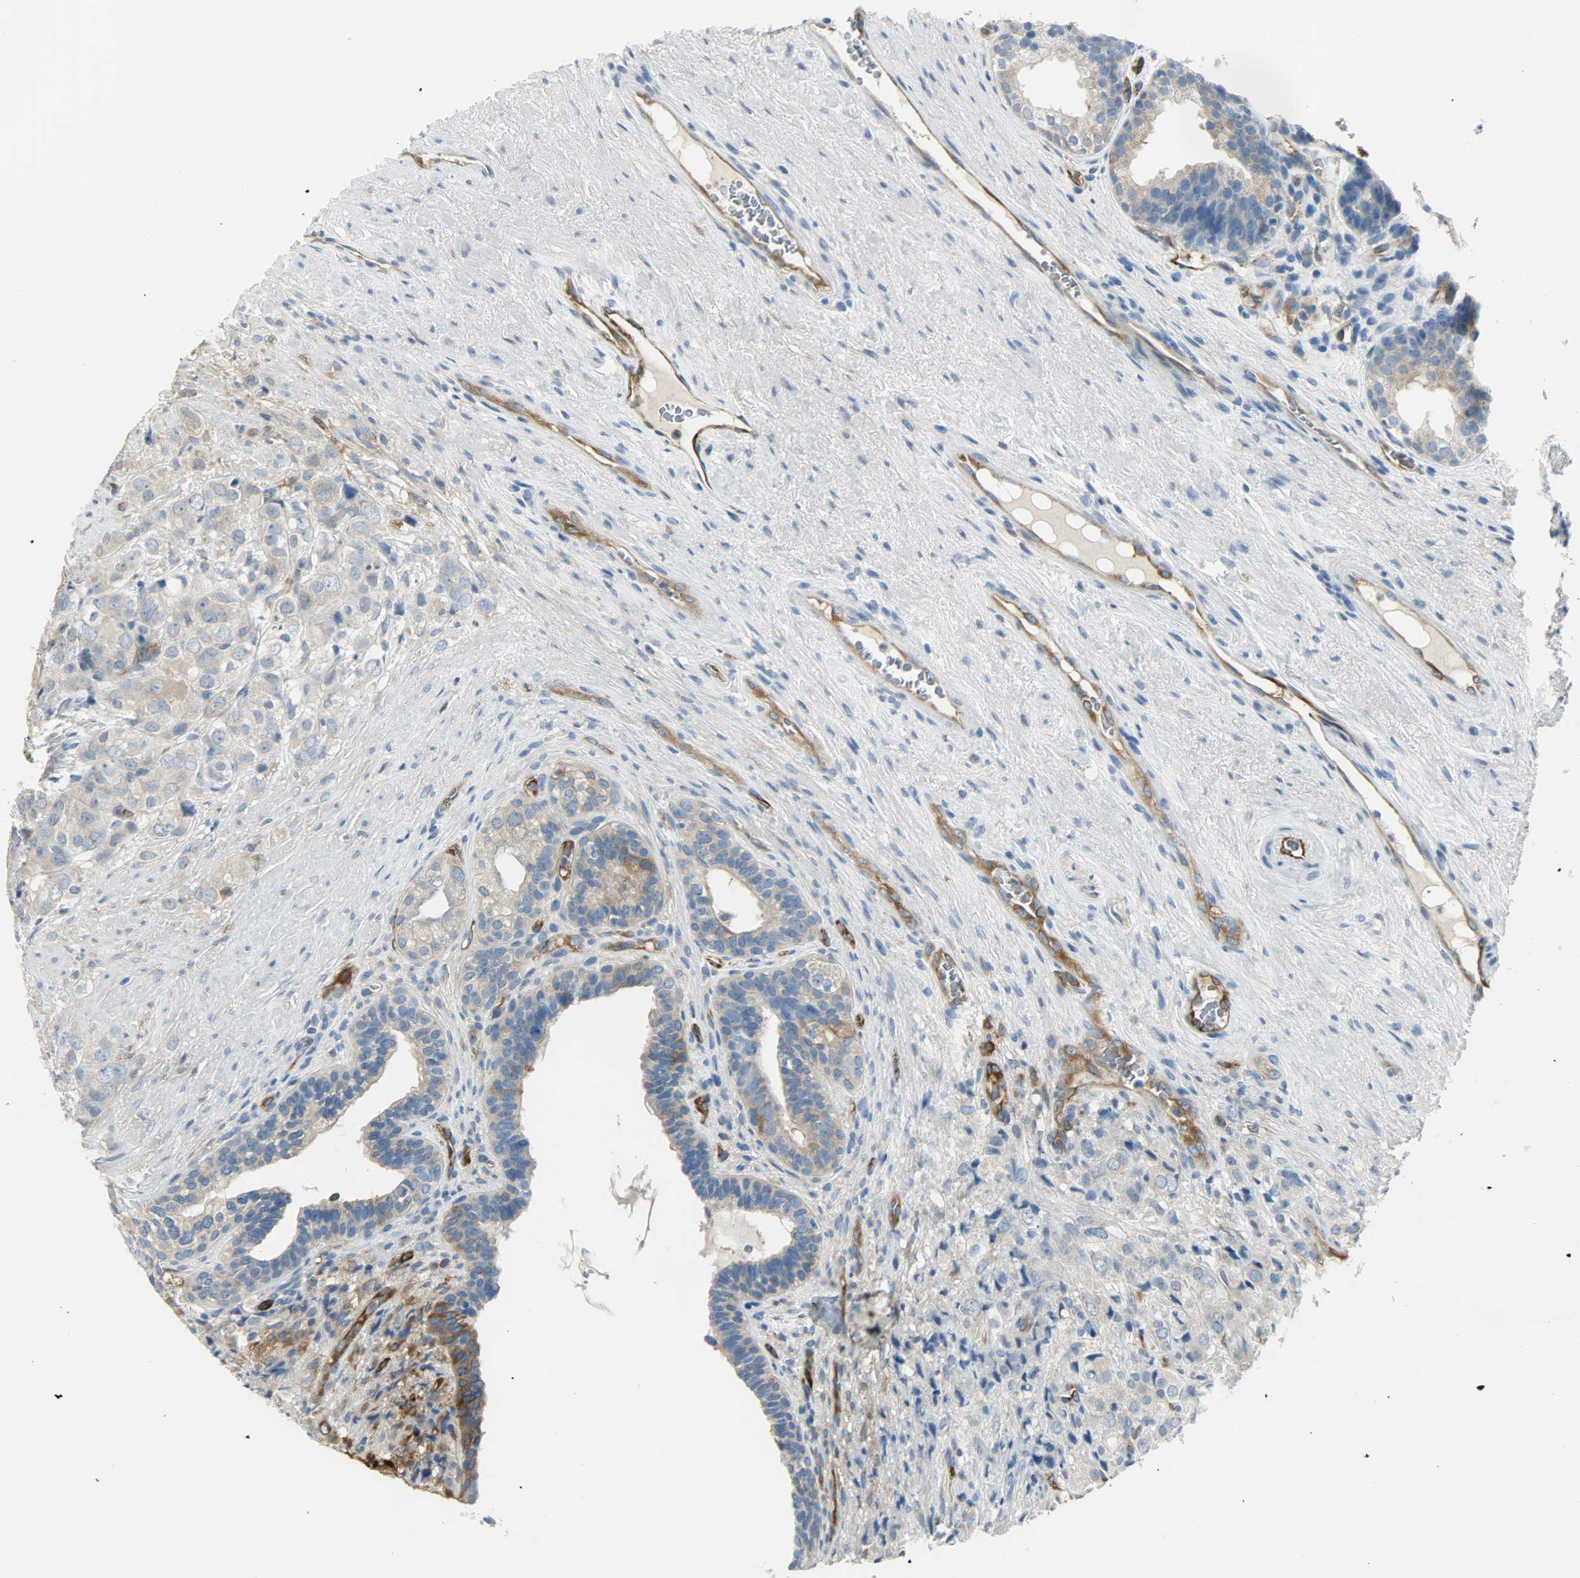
{"staining": {"intensity": "weak", "quantity": "25%-75%", "location": "cytoplasmic/membranous"}, "tissue": "prostate cancer", "cell_type": "Tumor cells", "image_type": "cancer", "snomed": [{"axis": "morphology", "description": "Adenocarcinoma, High grade"}, {"axis": "topography", "description": "Prostate"}], "caption": "This micrograph shows IHC staining of human prostate high-grade adenocarcinoma, with low weak cytoplasmic/membranous staining in approximately 25%-75% of tumor cells.", "gene": "WARS1", "patient": {"sex": "male", "age": 68}}